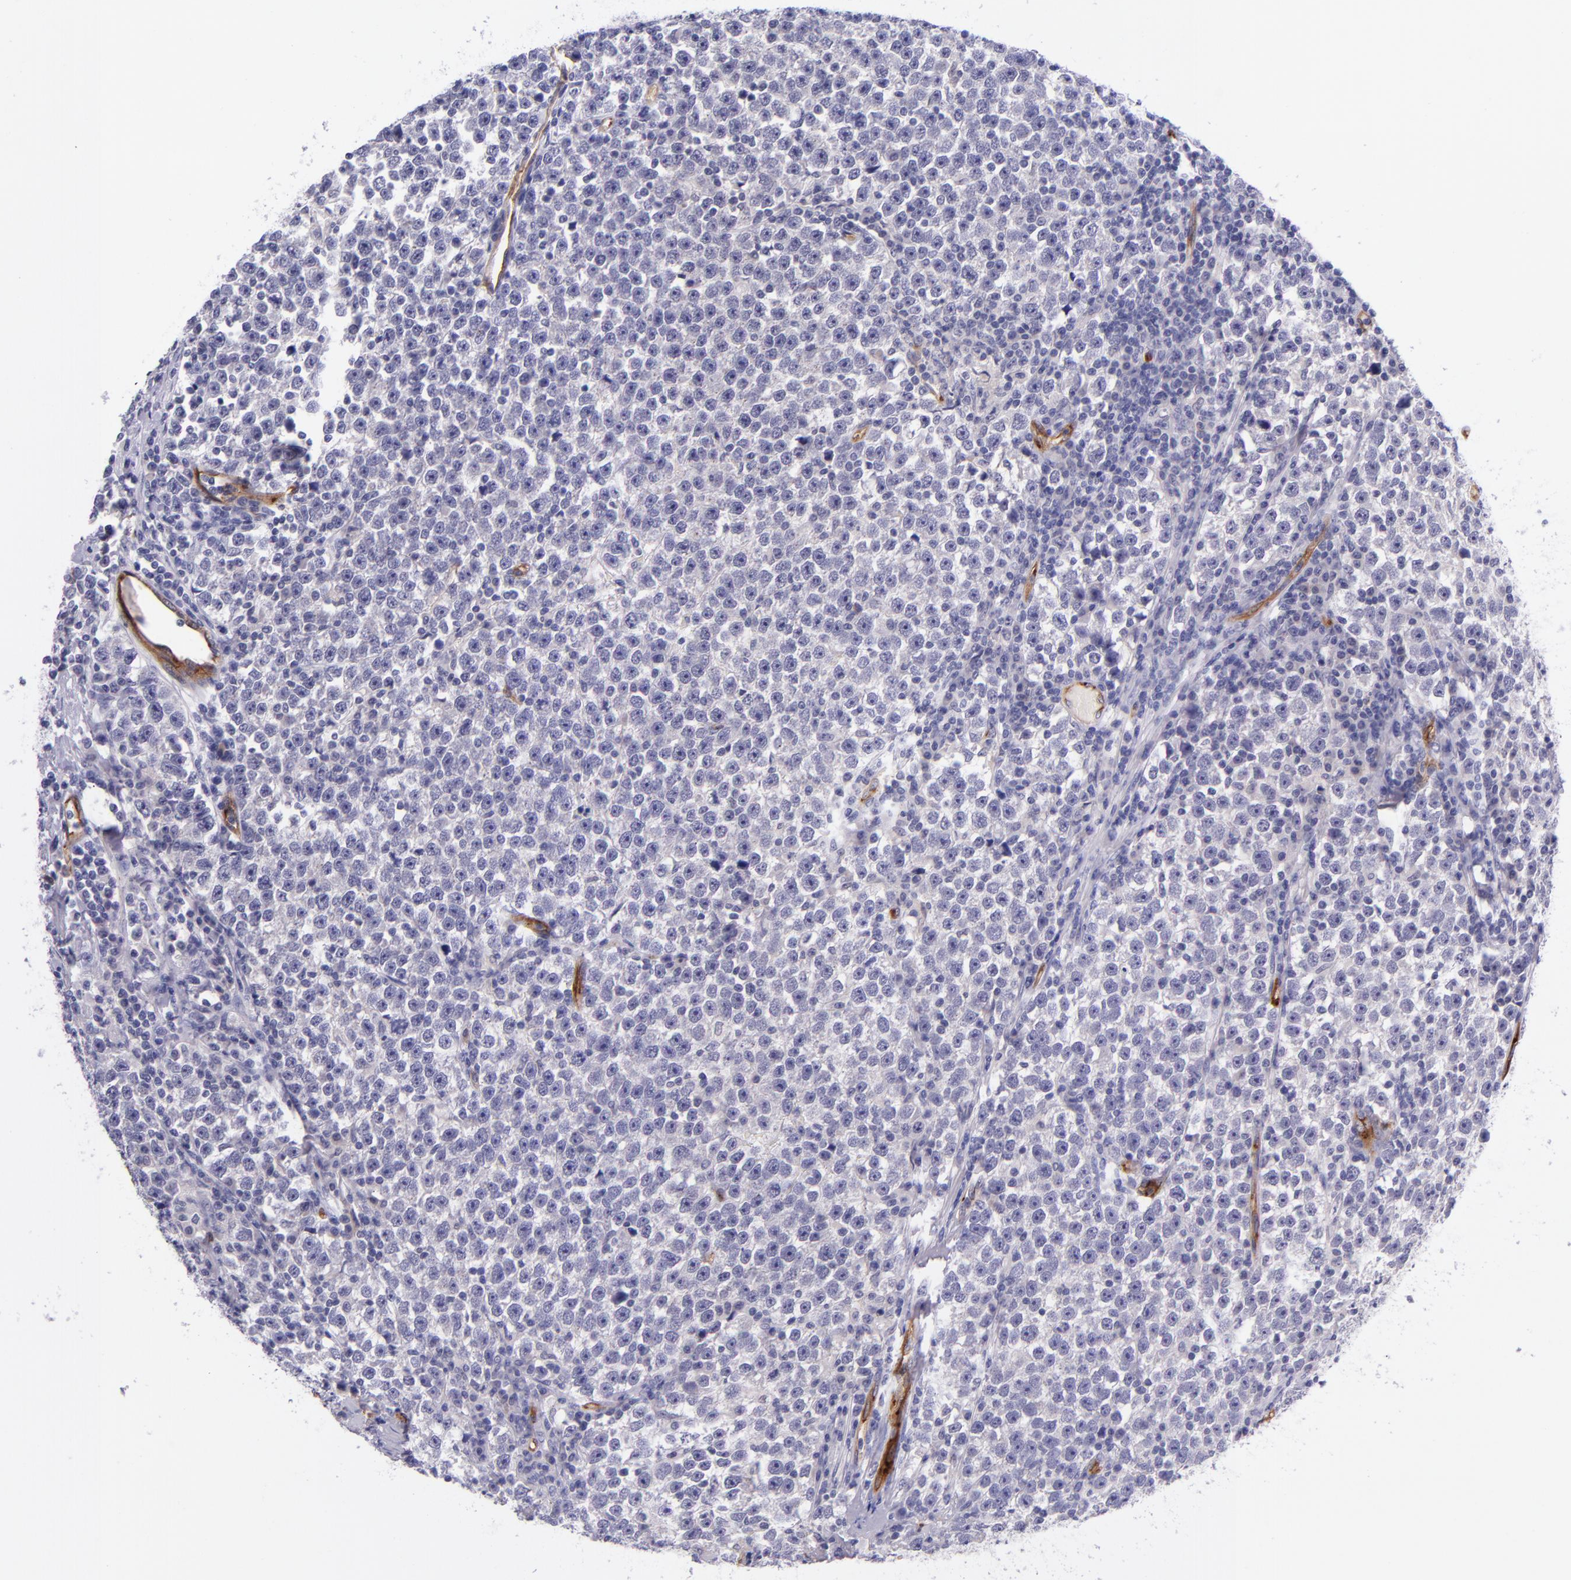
{"staining": {"intensity": "negative", "quantity": "none", "location": "none"}, "tissue": "testis cancer", "cell_type": "Tumor cells", "image_type": "cancer", "snomed": [{"axis": "morphology", "description": "Seminoma, NOS"}, {"axis": "topography", "description": "Testis"}], "caption": "Histopathology image shows no protein expression in tumor cells of testis cancer tissue. (Stains: DAB (3,3'-diaminobenzidine) IHC with hematoxylin counter stain, Microscopy: brightfield microscopy at high magnification).", "gene": "NOS3", "patient": {"sex": "male", "age": 43}}